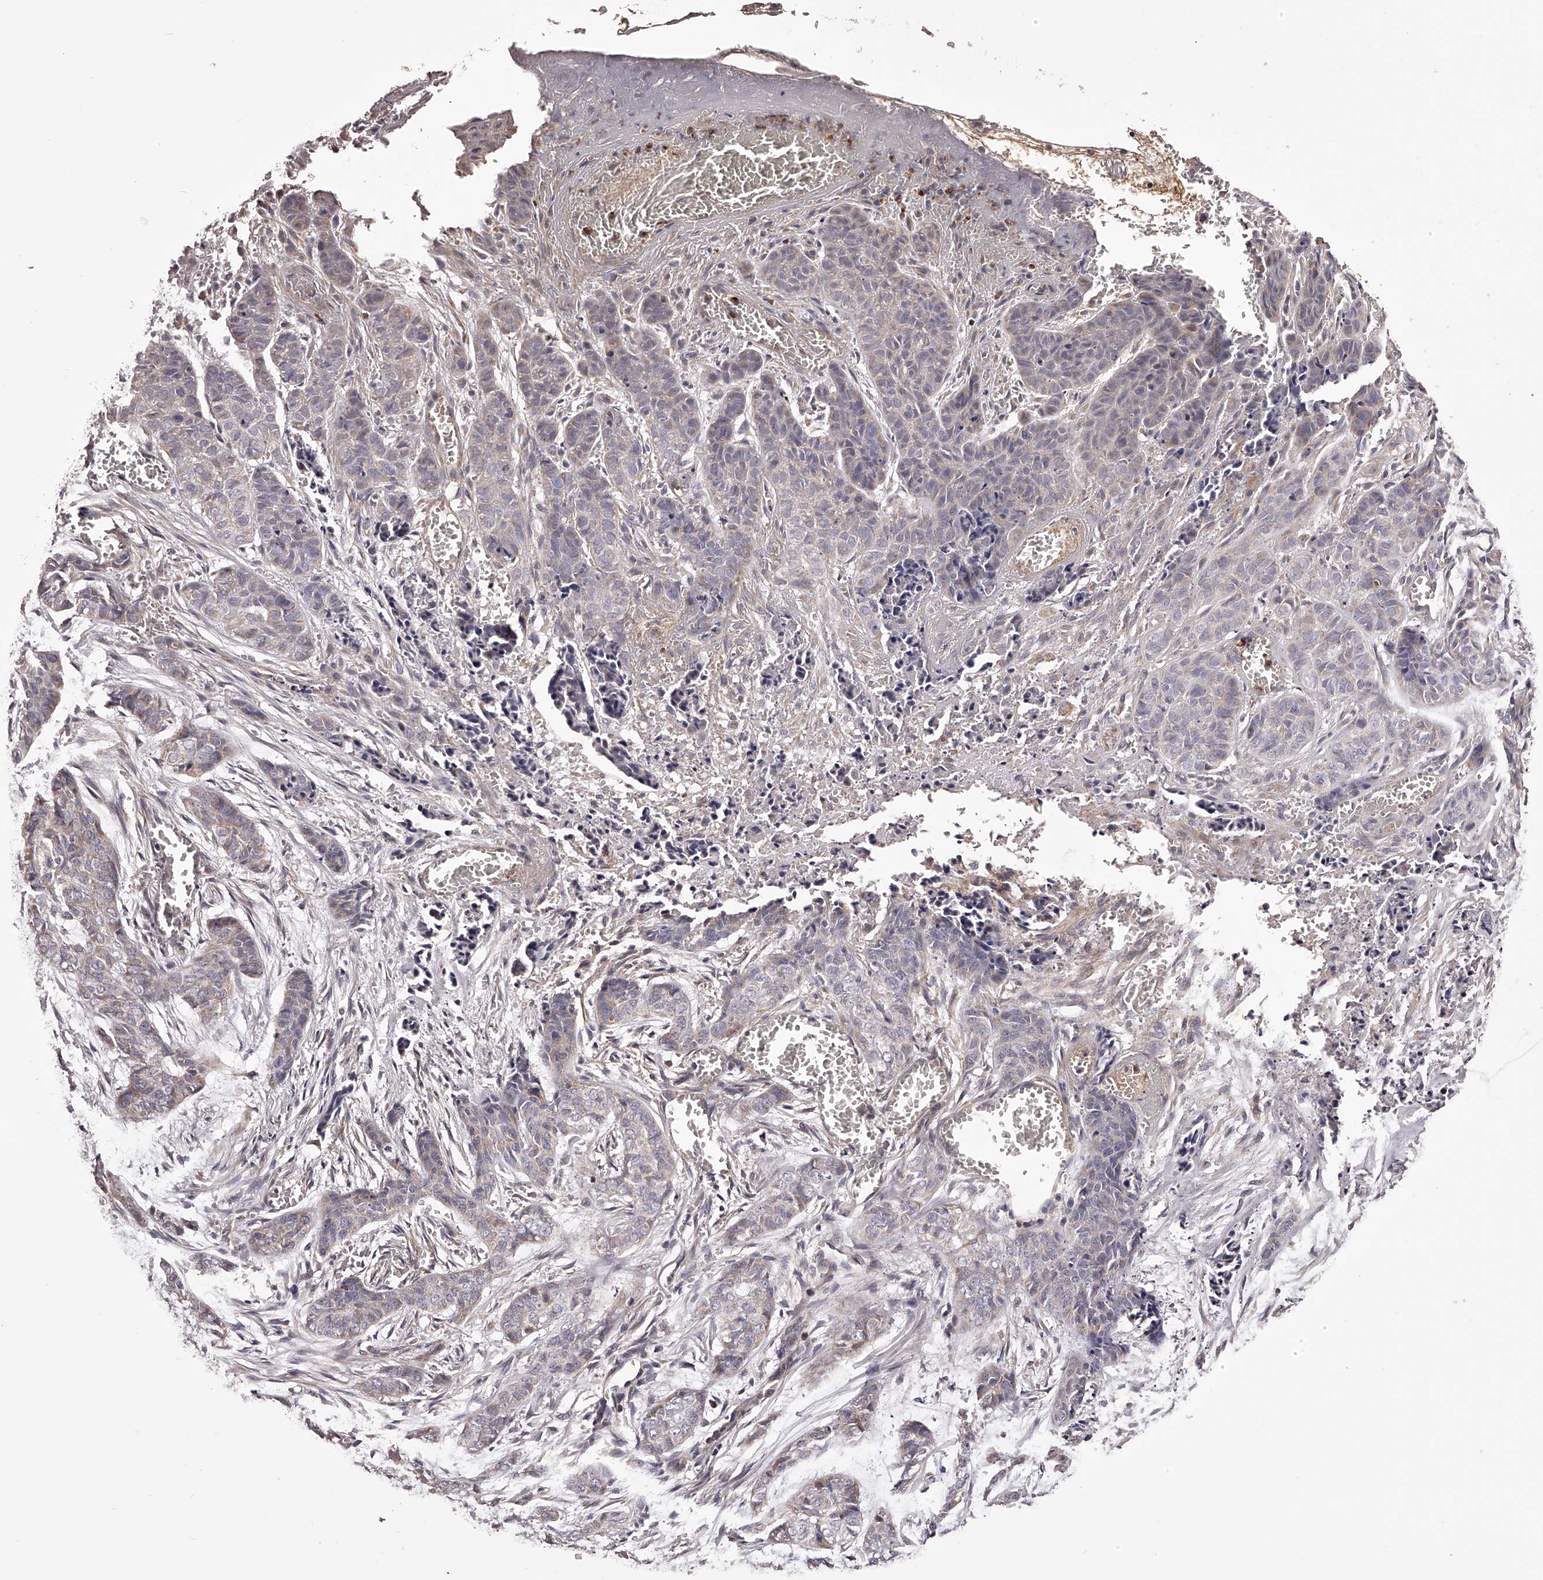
{"staining": {"intensity": "weak", "quantity": "25%-75%", "location": "cytoplasmic/membranous"}, "tissue": "skin cancer", "cell_type": "Tumor cells", "image_type": "cancer", "snomed": [{"axis": "morphology", "description": "Basal cell carcinoma"}, {"axis": "topography", "description": "Skin"}], "caption": "A photomicrograph showing weak cytoplasmic/membranous expression in about 25%-75% of tumor cells in skin basal cell carcinoma, as visualized by brown immunohistochemical staining.", "gene": "ODF2L", "patient": {"sex": "female", "age": 64}}